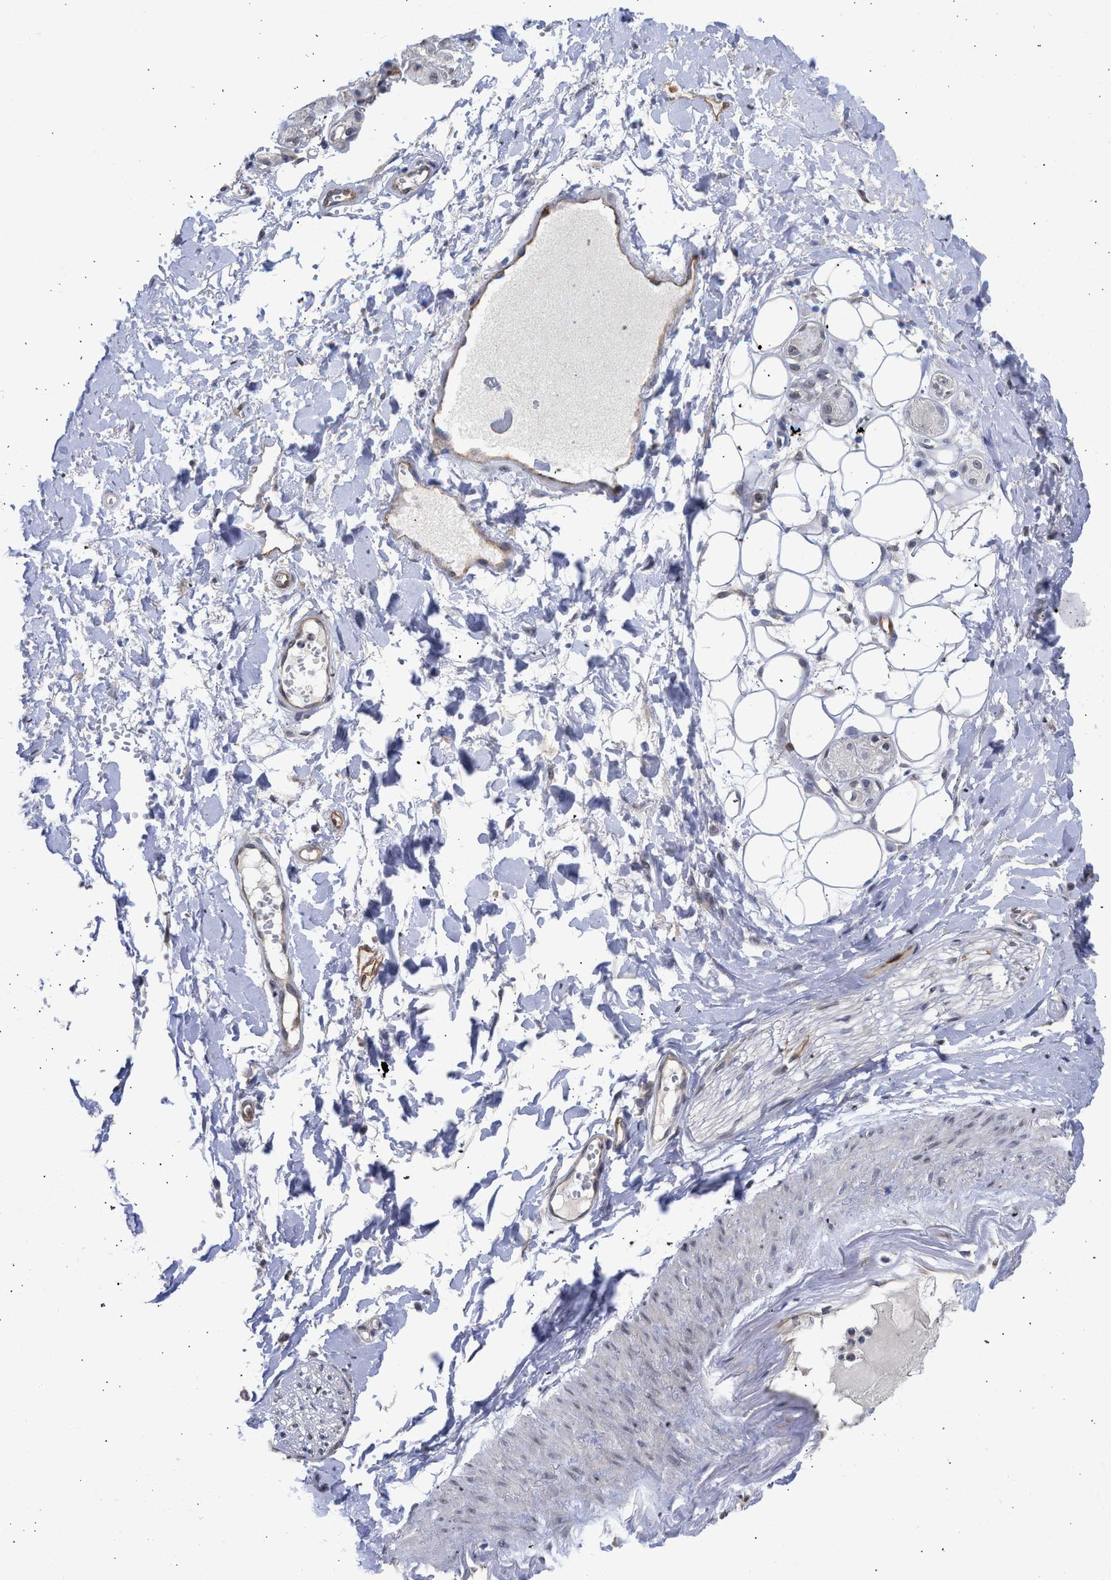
{"staining": {"intensity": "moderate", "quantity": "<25%", "location": "cytoplasmic/membranous,nuclear"}, "tissue": "adipose tissue", "cell_type": "Adipocytes", "image_type": "normal", "snomed": [{"axis": "morphology", "description": "Normal tissue, NOS"}, {"axis": "morphology", "description": "Inflammation, NOS"}, {"axis": "topography", "description": "Salivary gland"}, {"axis": "topography", "description": "Peripheral nerve tissue"}], "caption": "Moderate cytoplasmic/membranous,nuclear positivity is present in about <25% of adipocytes in benign adipose tissue.", "gene": "THRA", "patient": {"sex": "female", "age": 75}}